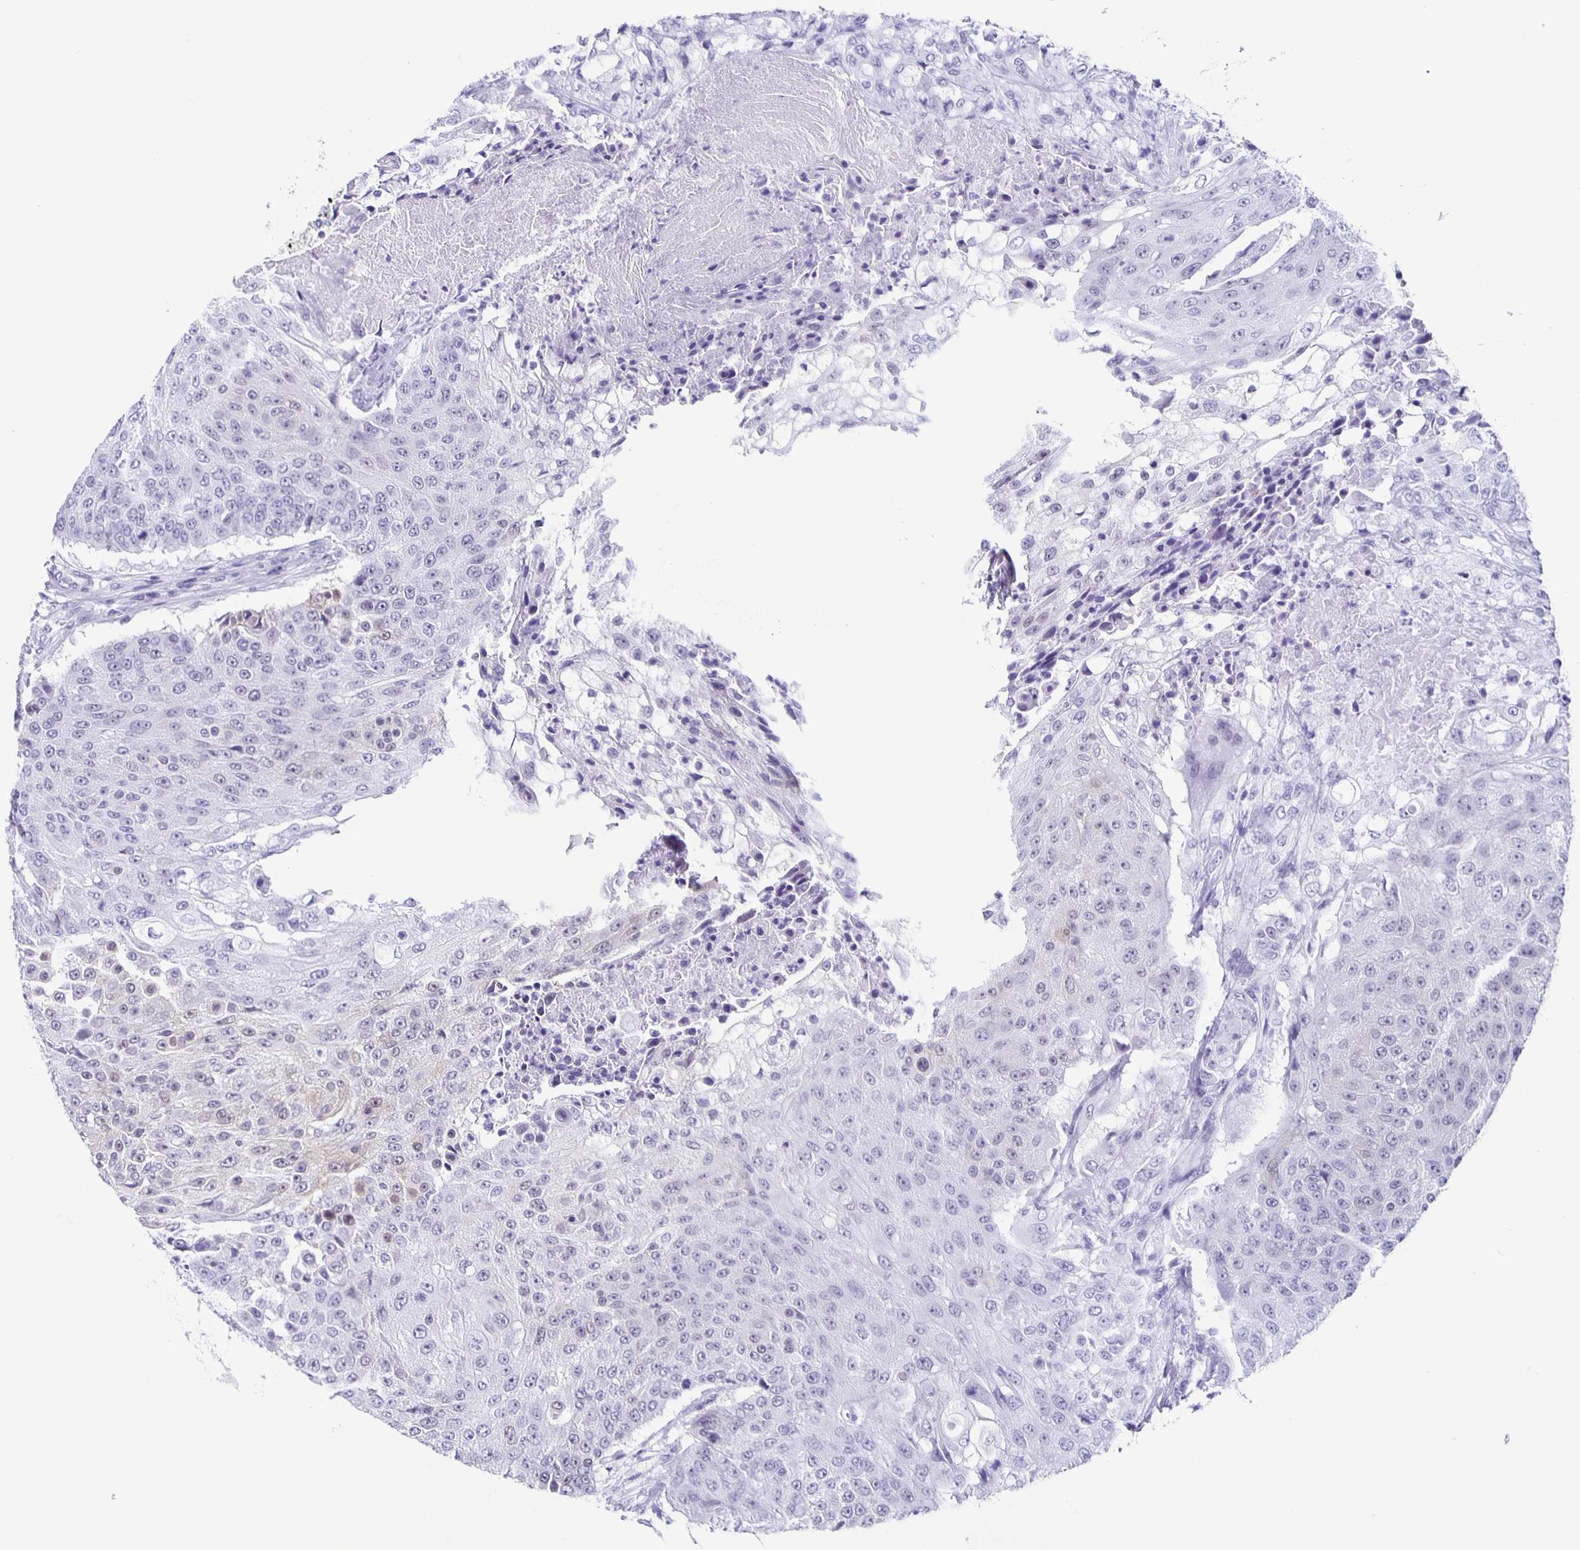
{"staining": {"intensity": "negative", "quantity": "none", "location": "none"}, "tissue": "urothelial cancer", "cell_type": "Tumor cells", "image_type": "cancer", "snomed": [{"axis": "morphology", "description": "Urothelial carcinoma, High grade"}, {"axis": "topography", "description": "Urinary bladder"}], "caption": "High magnification brightfield microscopy of urothelial carcinoma (high-grade) stained with DAB (brown) and counterstained with hematoxylin (blue): tumor cells show no significant expression. The staining was performed using DAB (3,3'-diaminobenzidine) to visualize the protein expression in brown, while the nuclei were stained in blue with hematoxylin (Magnification: 20x).", "gene": "TPPP", "patient": {"sex": "female", "age": 63}}